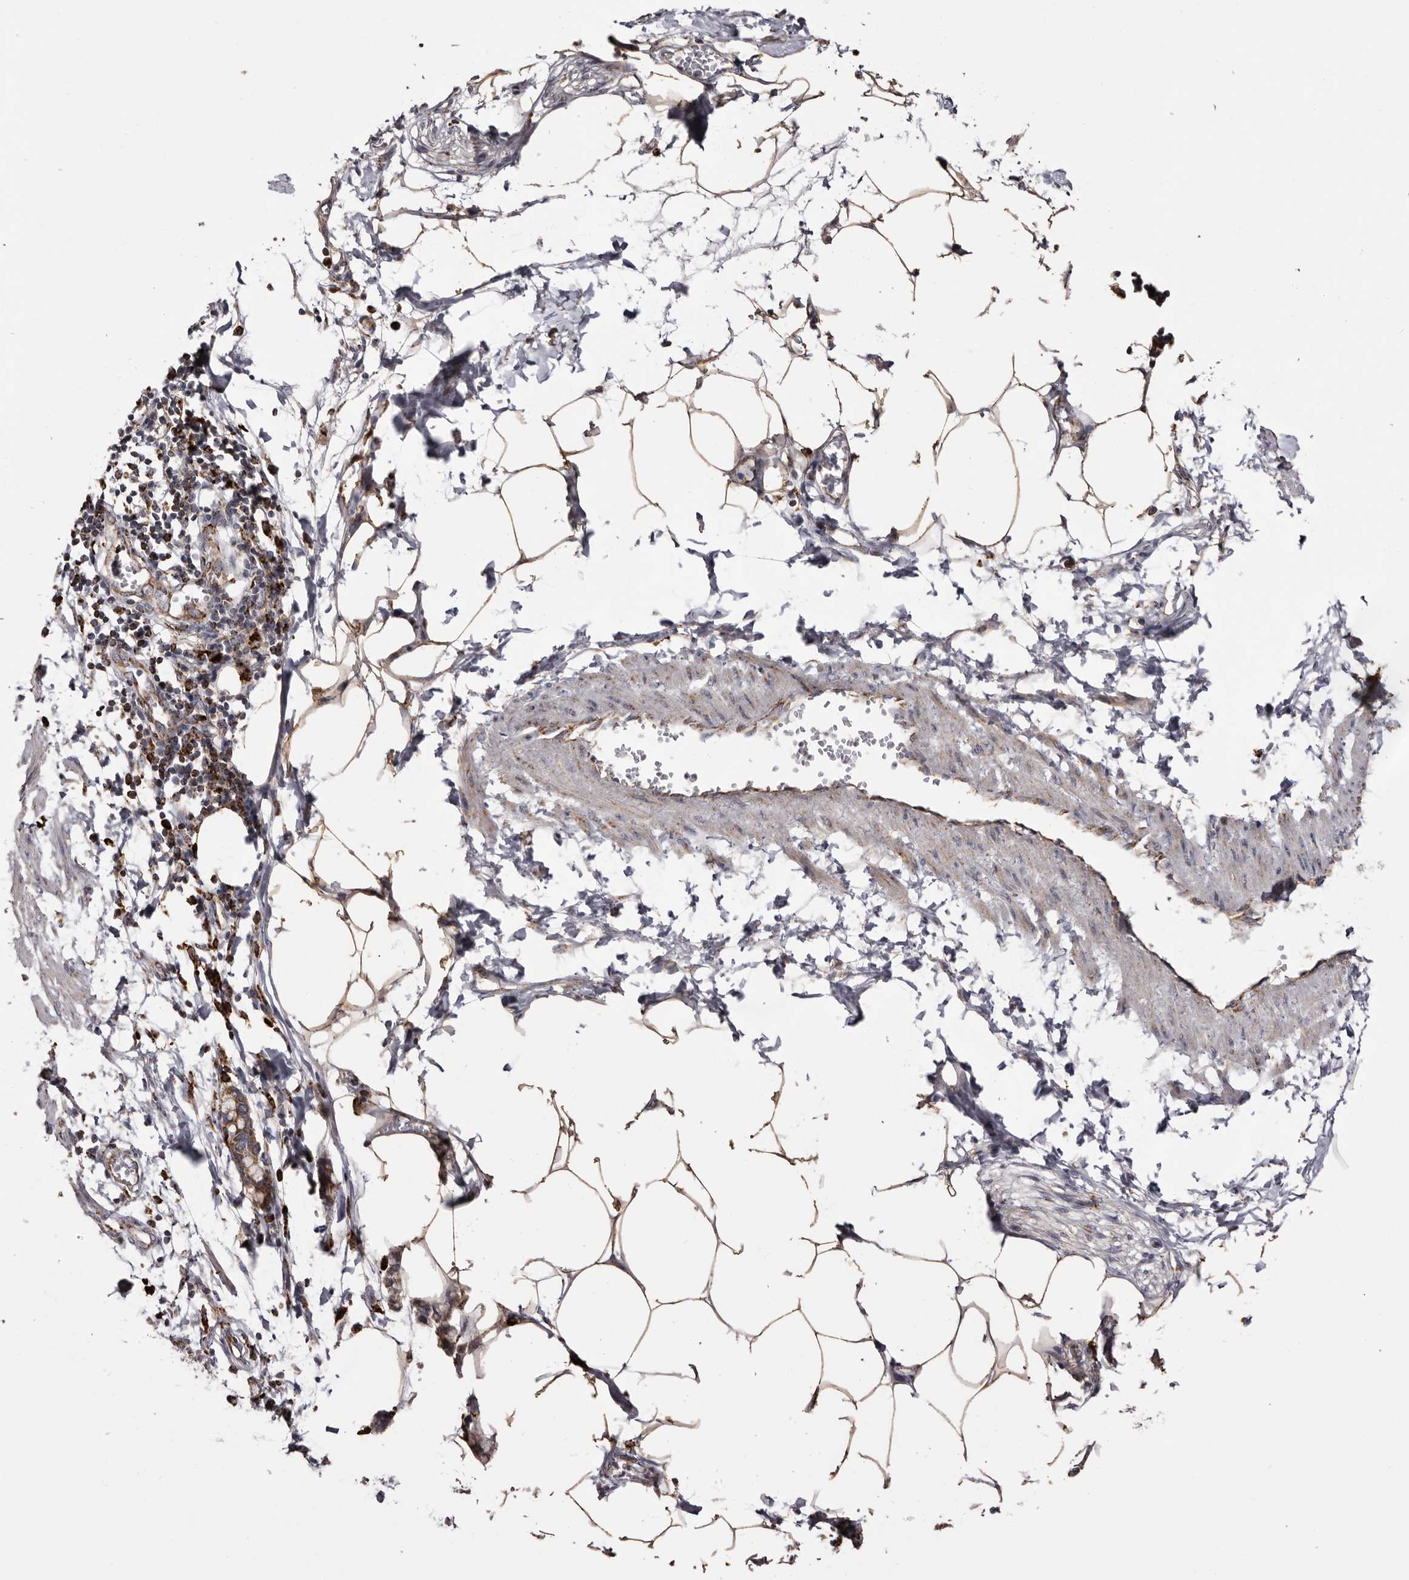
{"staining": {"intensity": "negative", "quantity": "none", "location": "none"}, "tissue": "smooth muscle", "cell_type": "Smooth muscle cells", "image_type": "normal", "snomed": [{"axis": "morphology", "description": "Normal tissue, NOS"}, {"axis": "morphology", "description": "Adenocarcinoma, NOS"}, {"axis": "topography", "description": "Smooth muscle"}, {"axis": "topography", "description": "Colon"}], "caption": "Histopathology image shows no protein expression in smooth muscle cells of unremarkable smooth muscle.", "gene": "MECR", "patient": {"sex": "male", "age": 14}}